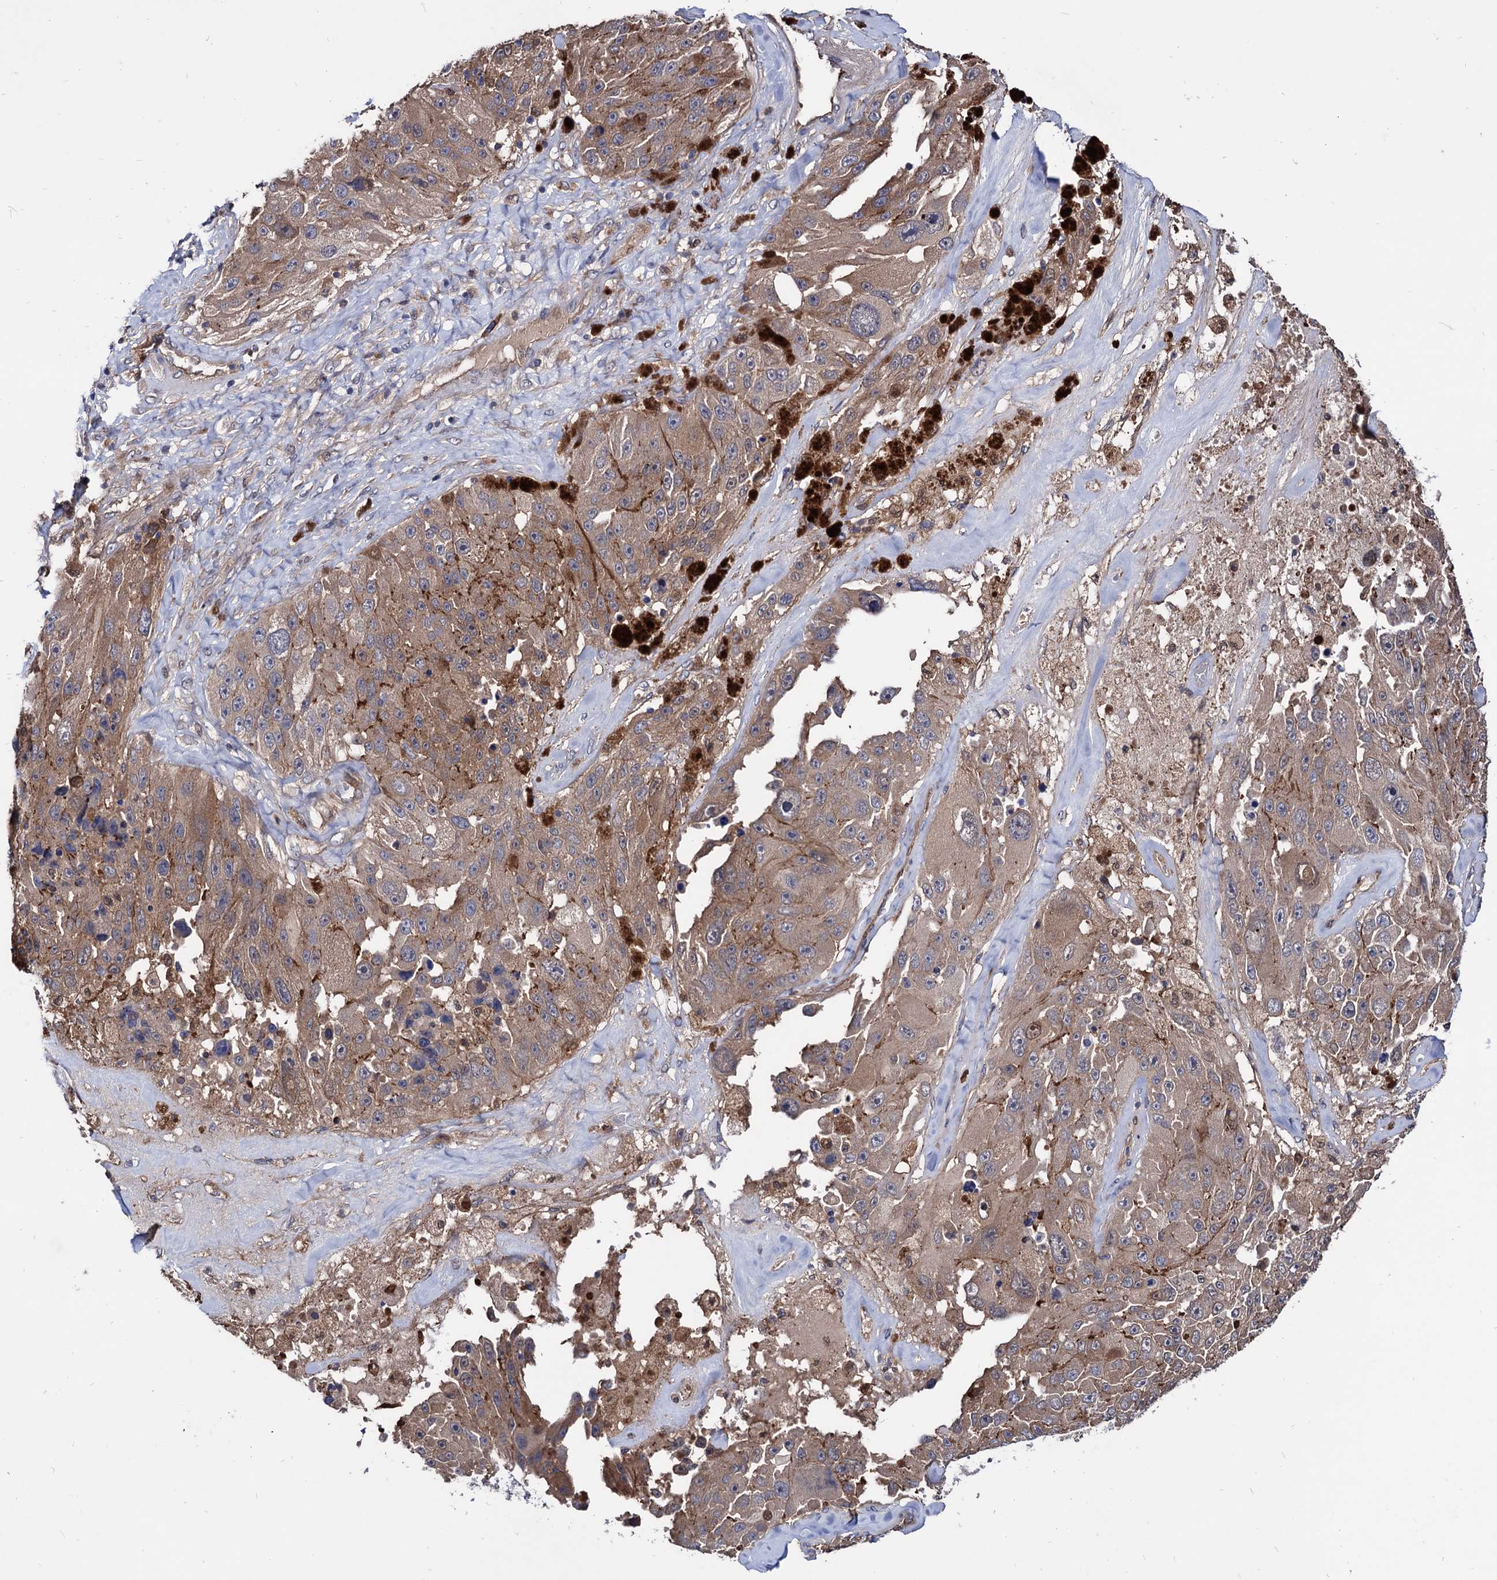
{"staining": {"intensity": "moderate", "quantity": ">75%", "location": "cytoplasmic/membranous"}, "tissue": "melanoma", "cell_type": "Tumor cells", "image_type": "cancer", "snomed": [{"axis": "morphology", "description": "Malignant melanoma, Metastatic site"}, {"axis": "topography", "description": "Lymph node"}], "caption": "Immunohistochemistry (IHC) (DAB (3,3'-diaminobenzidine)) staining of human melanoma demonstrates moderate cytoplasmic/membranous protein expression in approximately >75% of tumor cells. (IHC, brightfield microscopy, high magnification).", "gene": "CPPED1", "patient": {"sex": "male", "age": 62}}